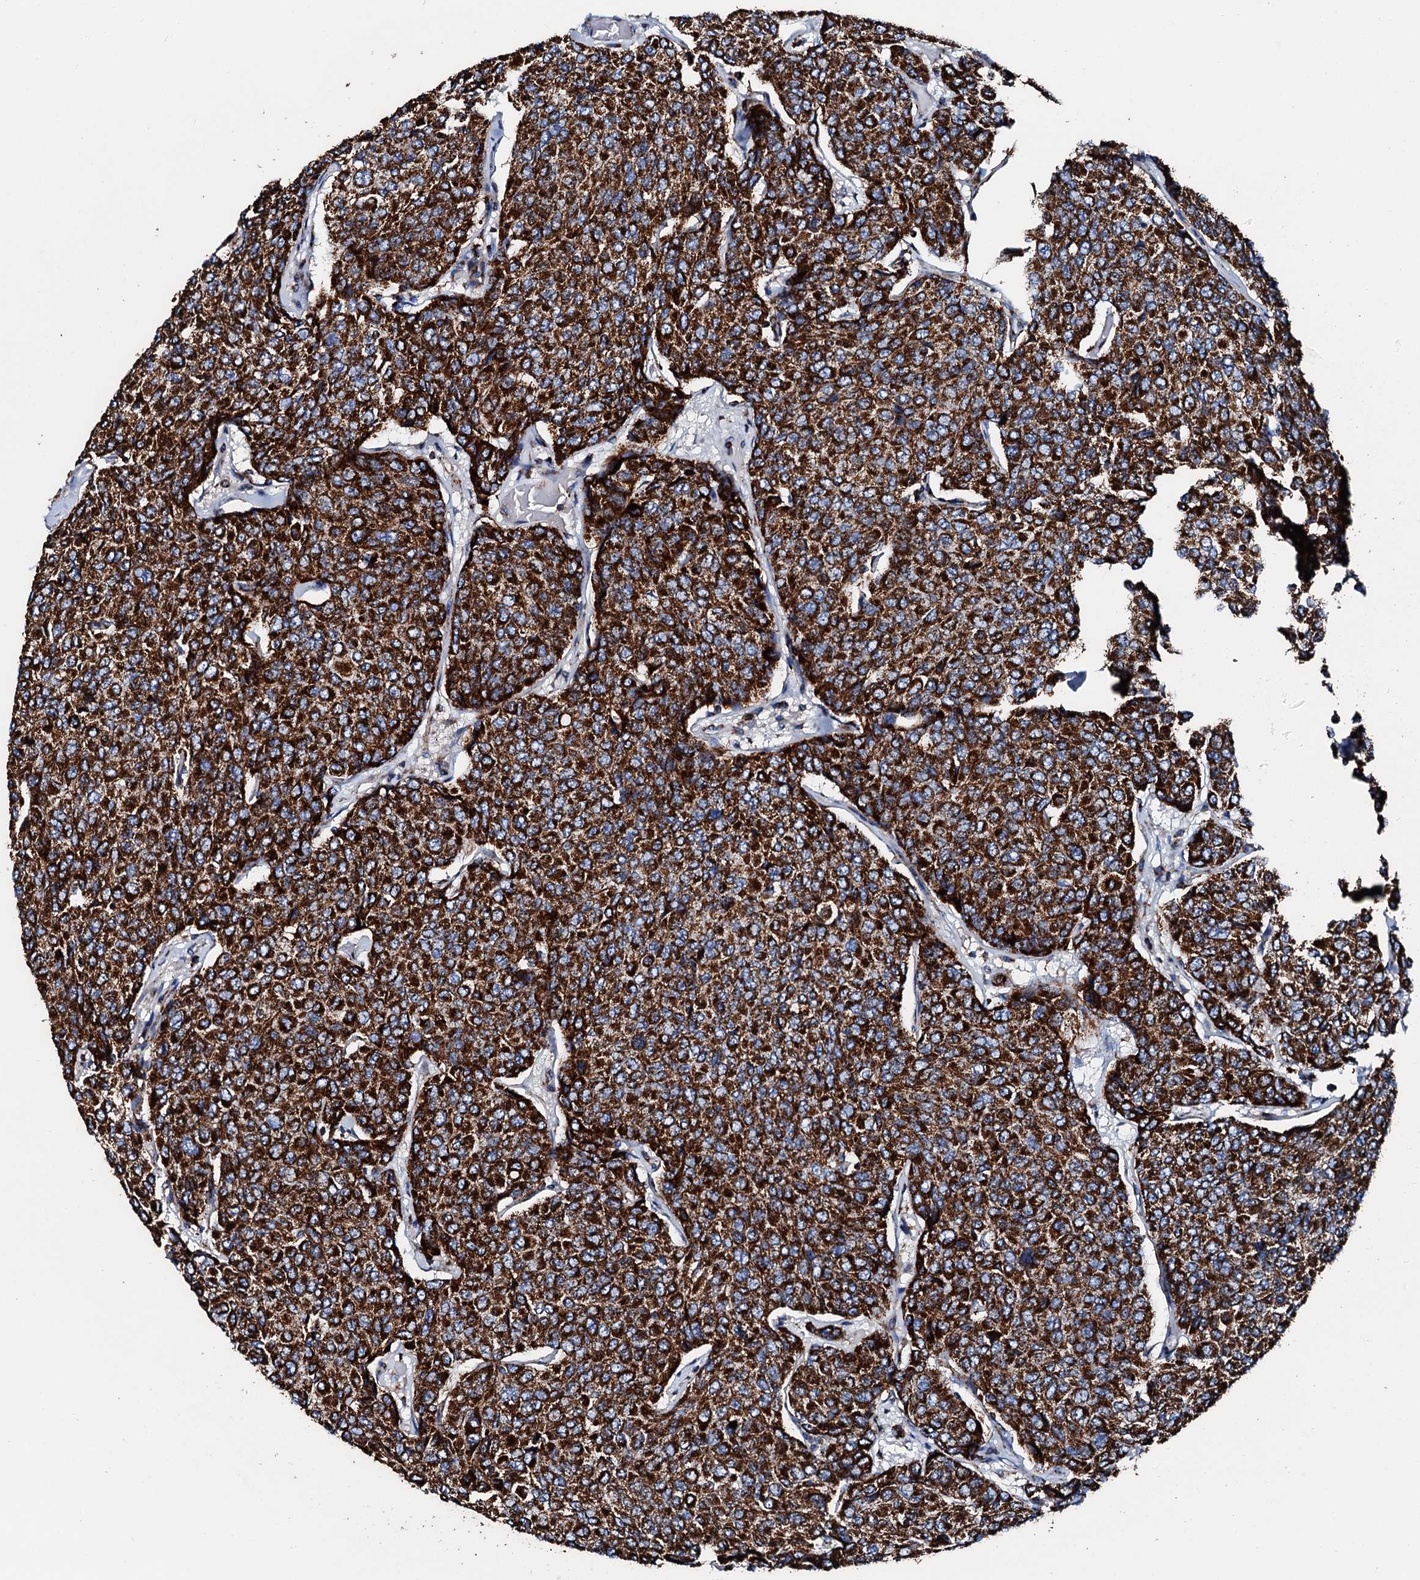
{"staining": {"intensity": "strong", "quantity": ">75%", "location": "cytoplasmic/membranous"}, "tissue": "breast cancer", "cell_type": "Tumor cells", "image_type": "cancer", "snomed": [{"axis": "morphology", "description": "Duct carcinoma"}, {"axis": "topography", "description": "Breast"}], "caption": "There is high levels of strong cytoplasmic/membranous expression in tumor cells of breast intraductal carcinoma, as demonstrated by immunohistochemical staining (brown color).", "gene": "HADH", "patient": {"sex": "female", "age": 55}}